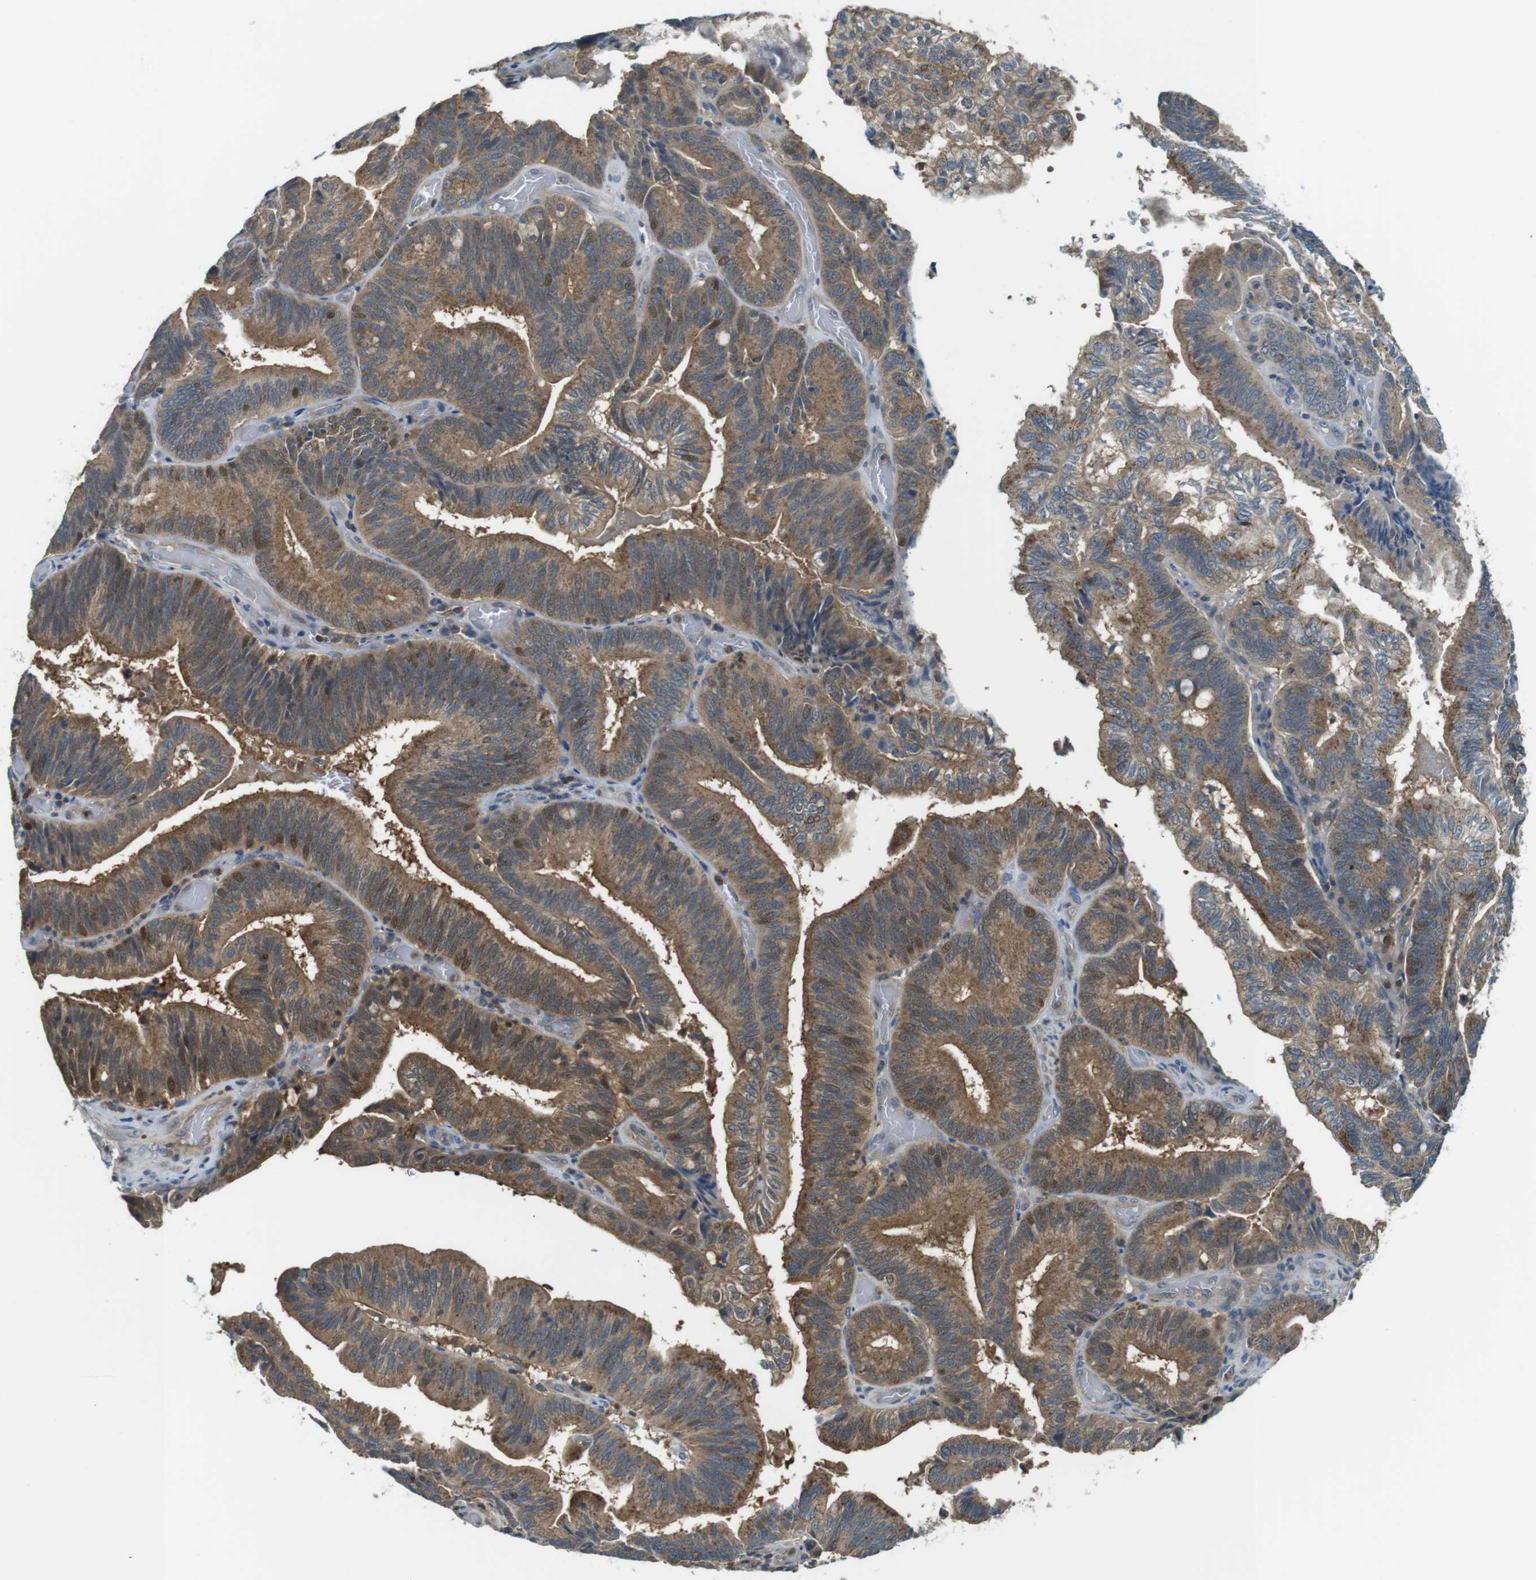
{"staining": {"intensity": "moderate", "quantity": ">75%", "location": "cytoplasmic/membranous"}, "tissue": "pancreatic cancer", "cell_type": "Tumor cells", "image_type": "cancer", "snomed": [{"axis": "morphology", "description": "Adenocarcinoma, NOS"}, {"axis": "topography", "description": "Pancreas"}], "caption": "Immunohistochemistry micrograph of neoplastic tissue: human pancreatic adenocarcinoma stained using immunohistochemistry displays medium levels of moderate protein expression localized specifically in the cytoplasmic/membranous of tumor cells, appearing as a cytoplasmic/membranous brown color.", "gene": "LRRC3B", "patient": {"sex": "male", "age": 82}}